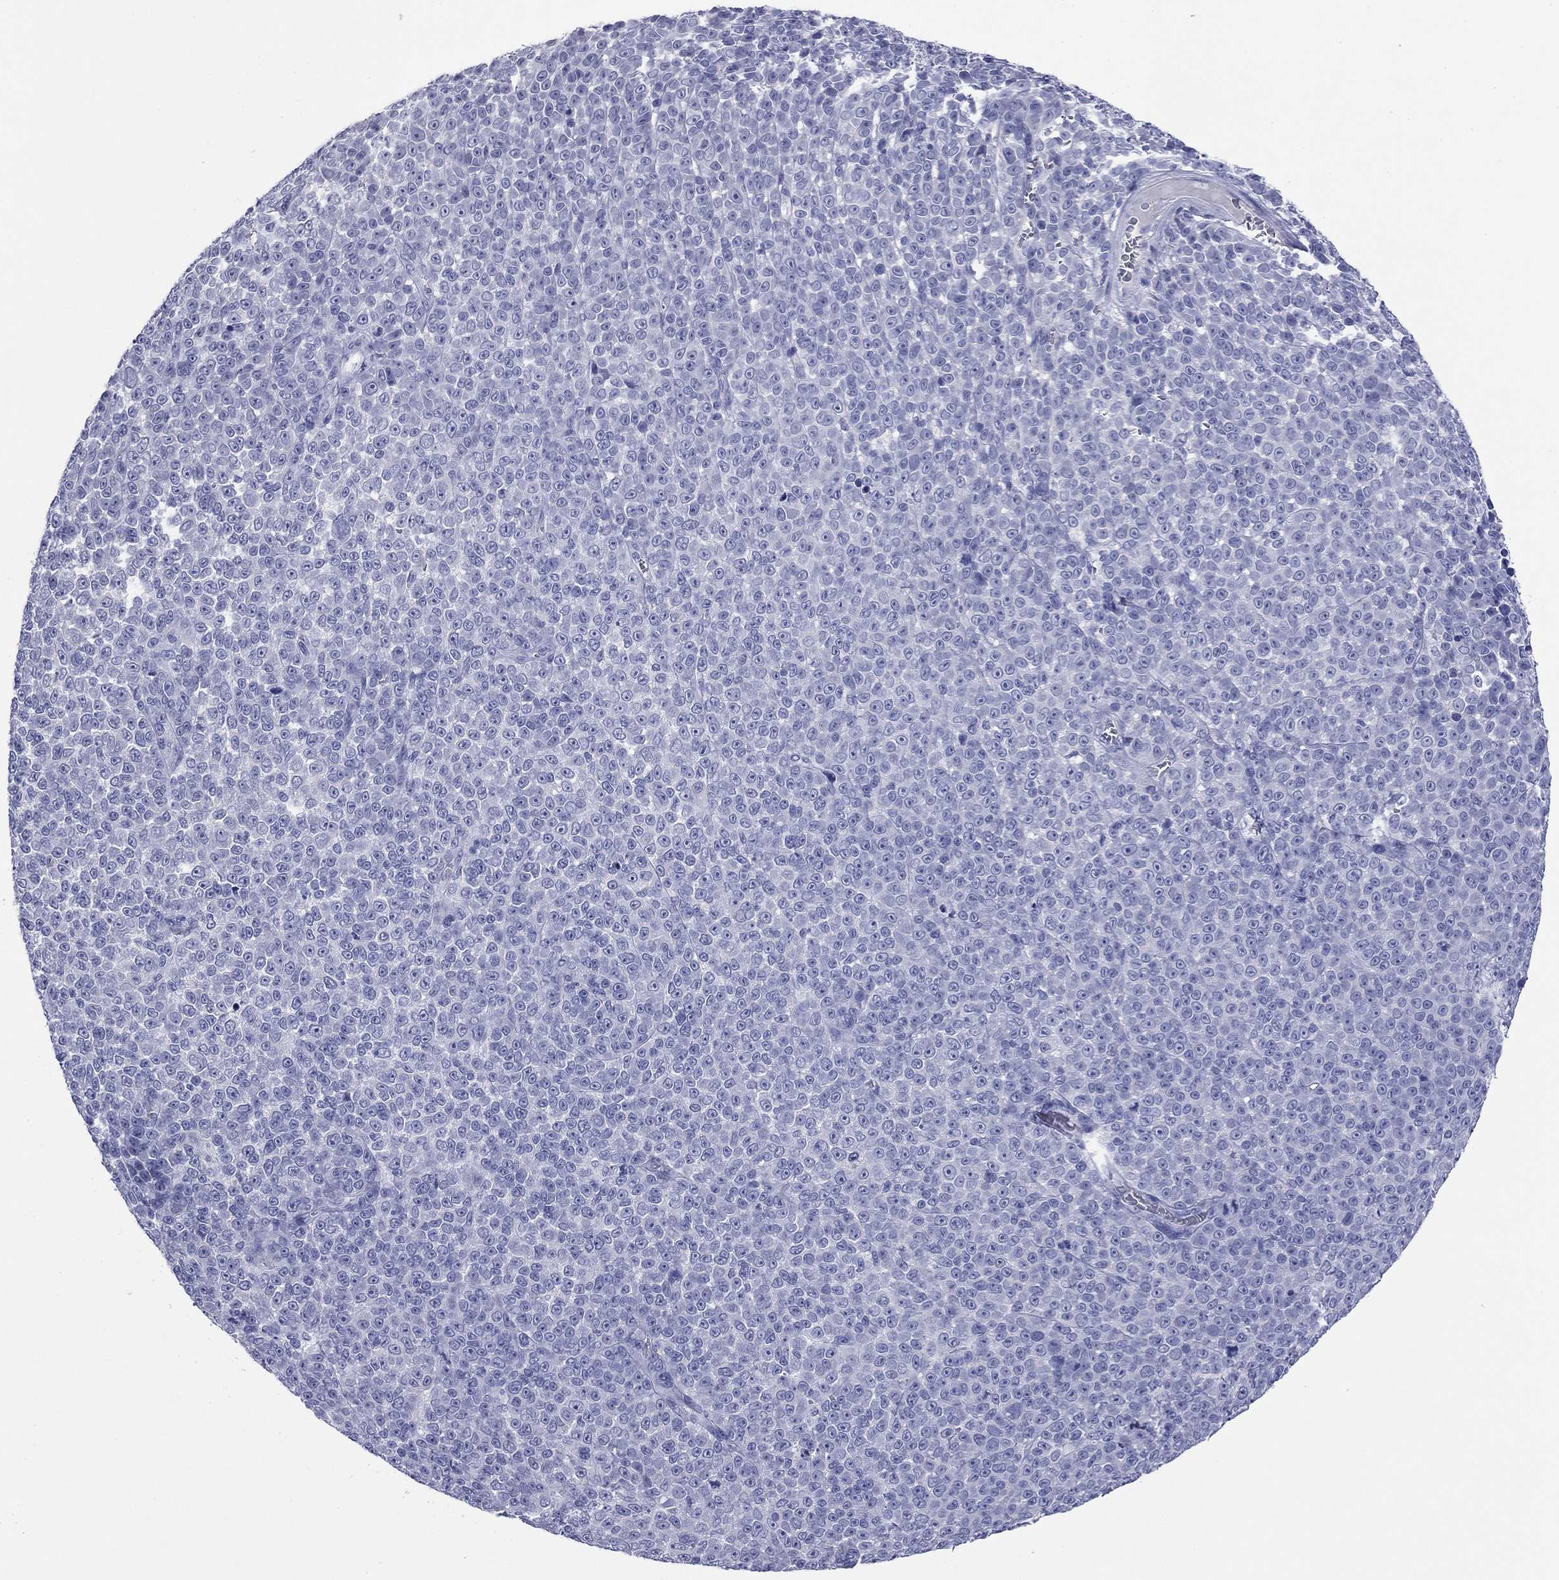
{"staining": {"intensity": "negative", "quantity": "none", "location": "none"}, "tissue": "melanoma", "cell_type": "Tumor cells", "image_type": "cancer", "snomed": [{"axis": "morphology", "description": "Malignant melanoma, NOS"}, {"axis": "topography", "description": "Skin"}], "caption": "Image shows no protein expression in tumor cells of melanoma tissue.", "gene": "ABCC2", "patient": {"sex": "female", "age": 95}}